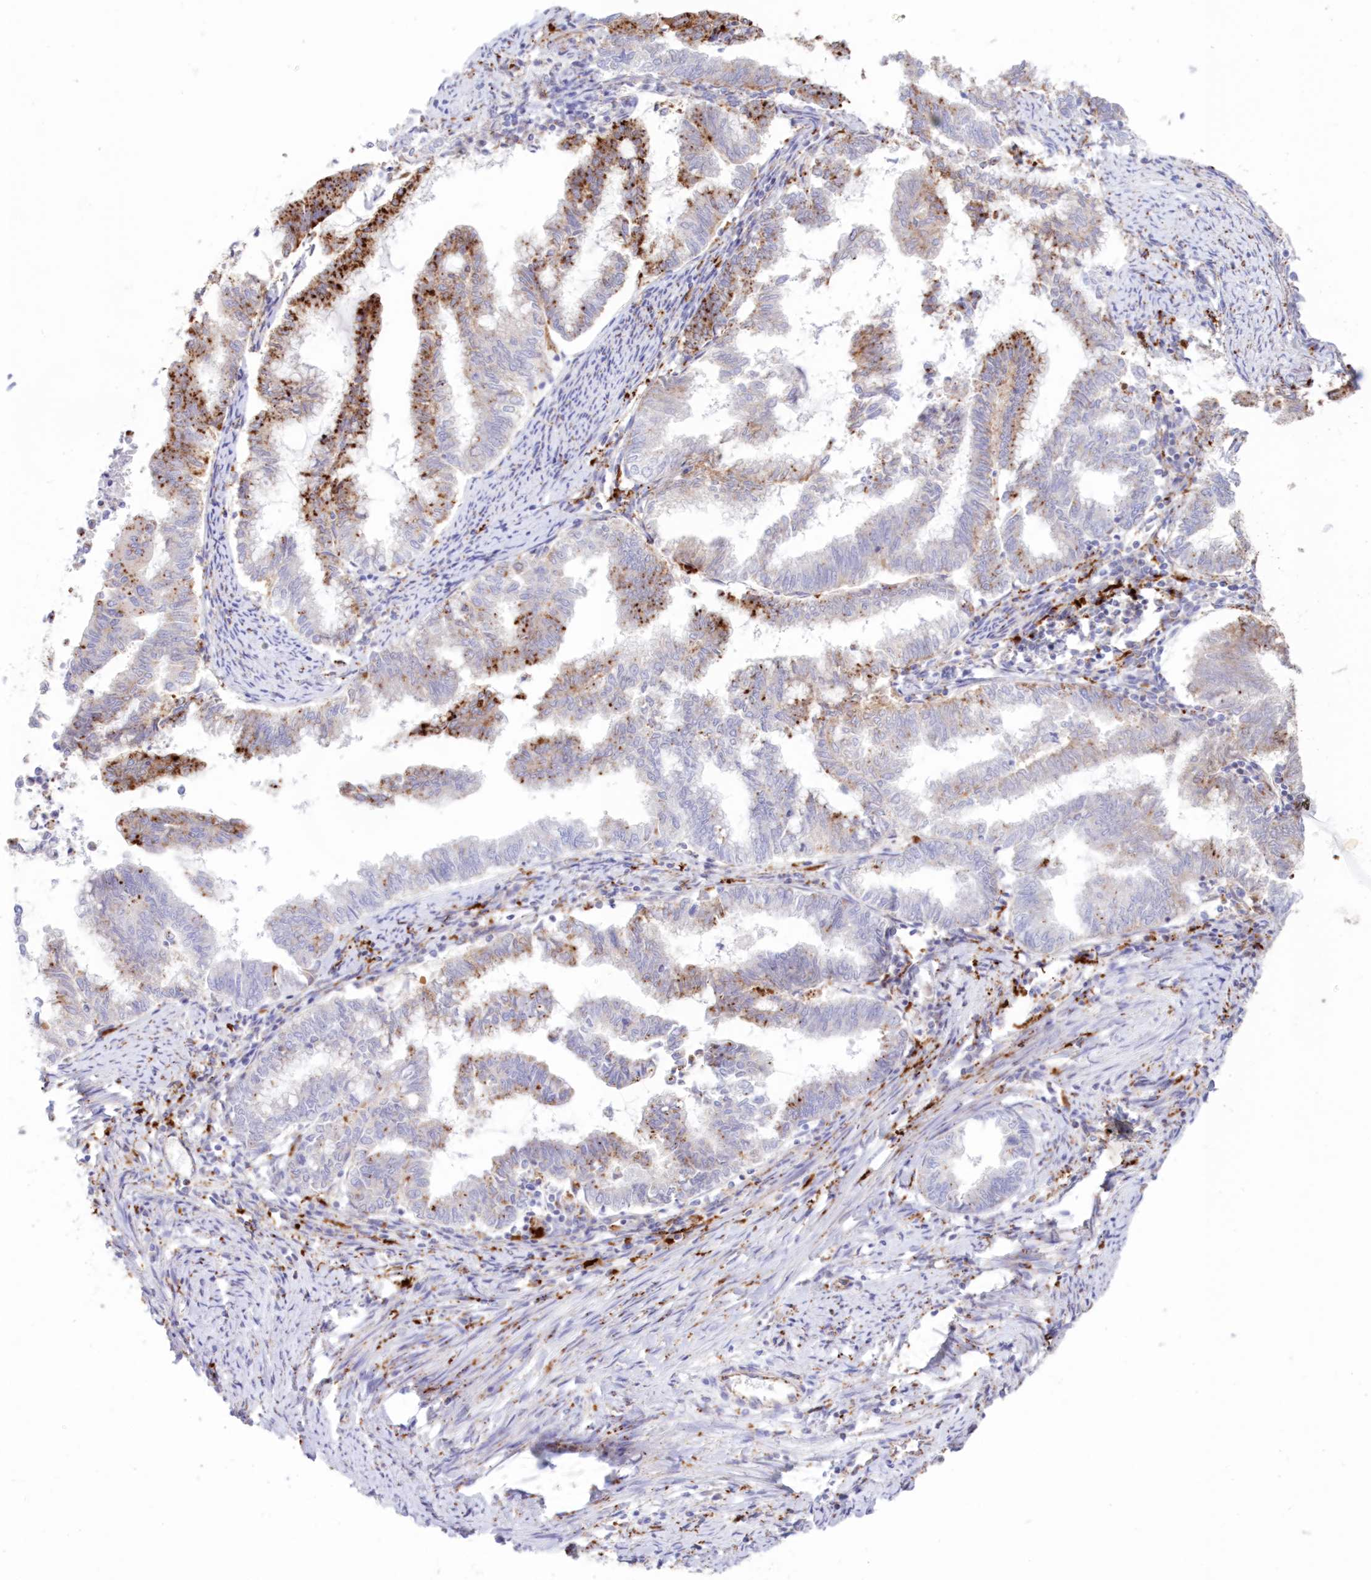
{"staining": {"intensity": "moderate", "quantity": "25%-75%", "location": "cytoplasmic/membranous"}, "tissue": "endometrial cancer", "cell_type": "Tumor cells", "image_type": "cancer", "snomed": [{"axis": "morphology", "description": "Adenocarcinoma, NOS"}, {"axis": "topography", "description": "Endometrium"}], "caption": "An image showing moderate cytoplasmic/membranous expression in about 25%-75% of tumor cells in adenocarcinoma (endometrial), as visualized by brown immunohistochemical staining.", "gene": "TPP1", "patient": {"sex": "female", "age": 79}}